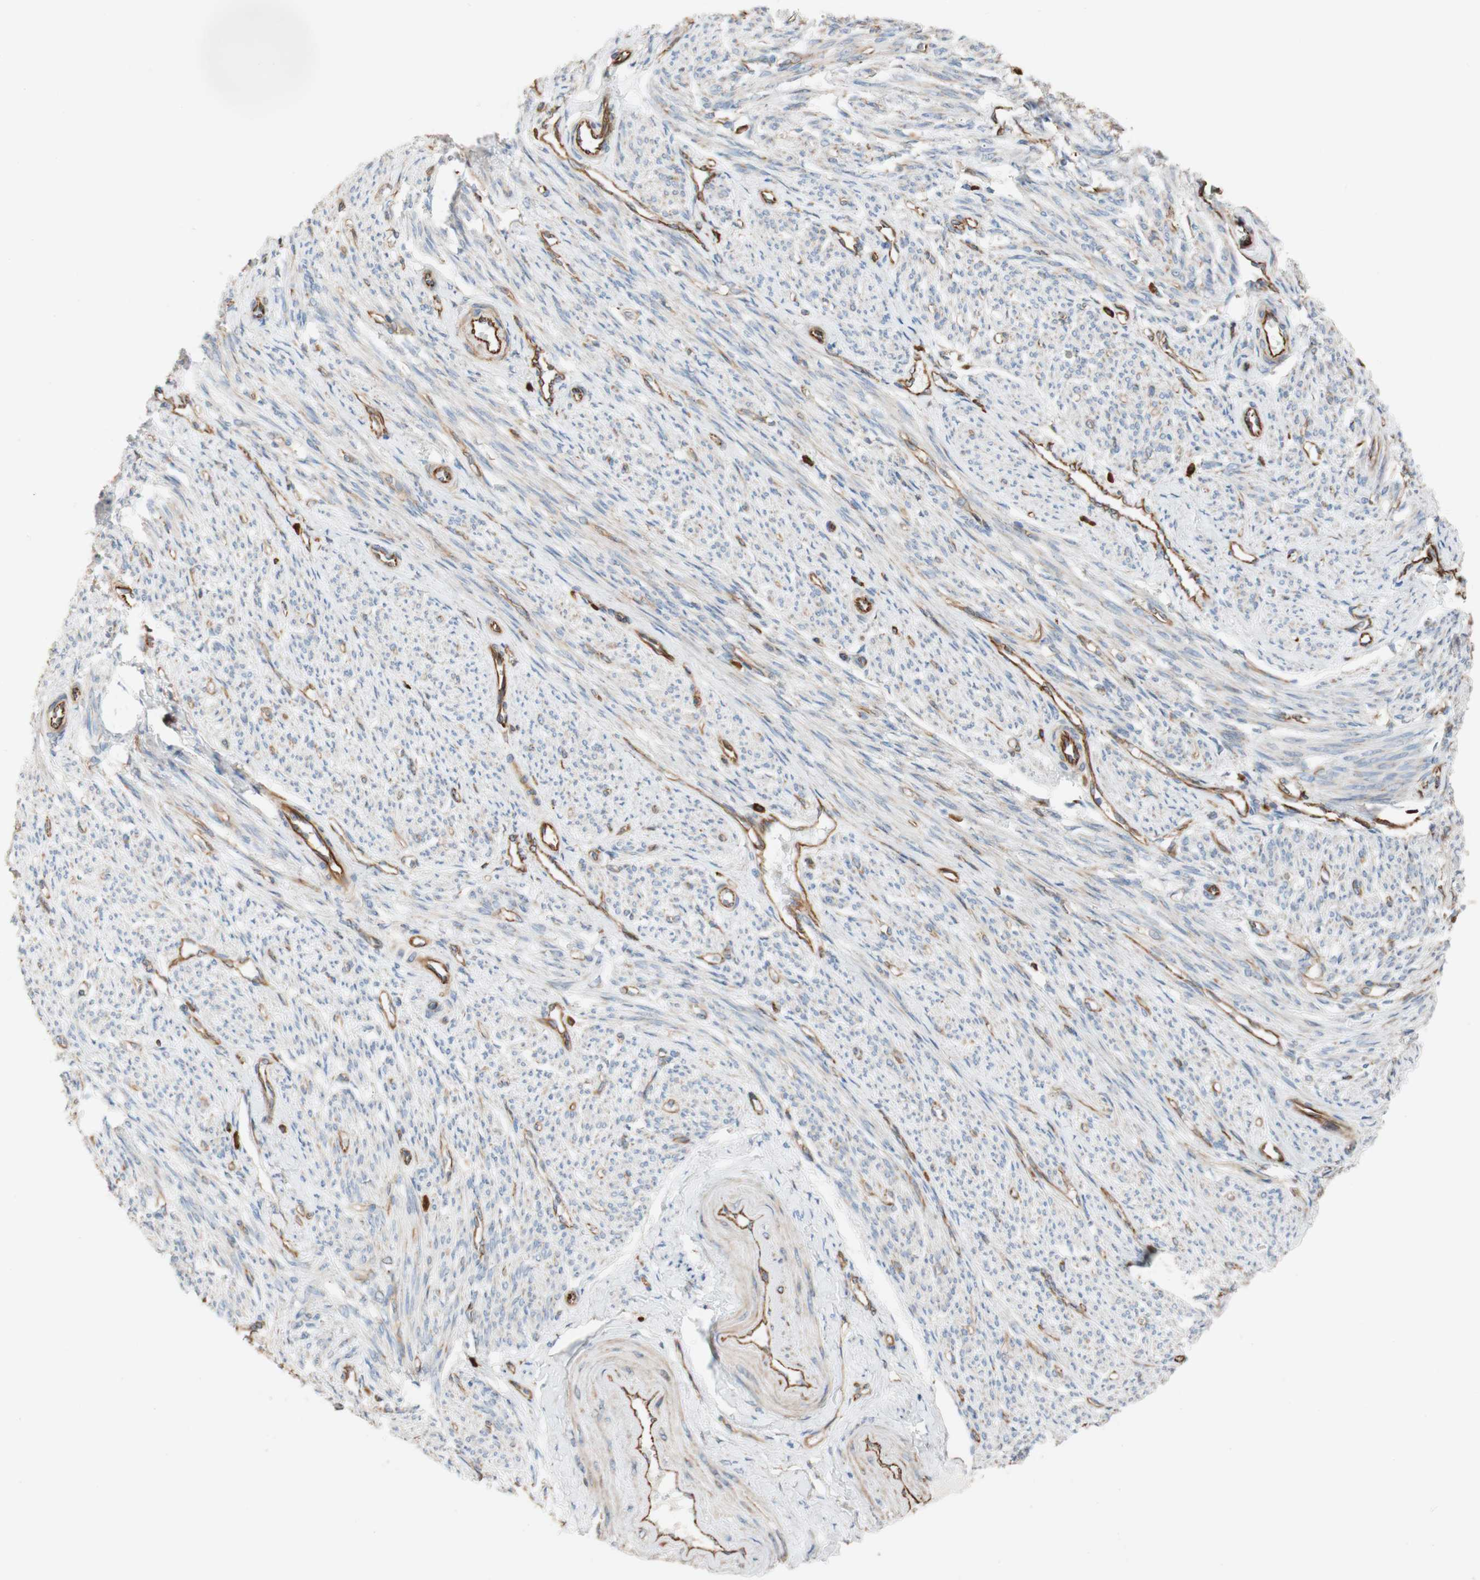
{"staining": {"intensity": "weak", "quantity": ">75%", "location": "cytoplasmic/membranous"}, "tissue": "smooth muscle", "cell_type": "Smooth muscle cells", "image_type": "normal", "snomed": [{"axis": "morphology", "description": "Normal tissue, NOS"}, {"axis": "topography", "description": "Smooth muscle"}], "caption": "This photomicrograph exhibits immunohistochemistry (IHC) staining of normal smooth muscle, with low weak cytoplasmic/membranous positivity in about >75% of smooth muscle cells.", "gene": "C1orf43", "patient": {"sex": "female", "age": 65}}